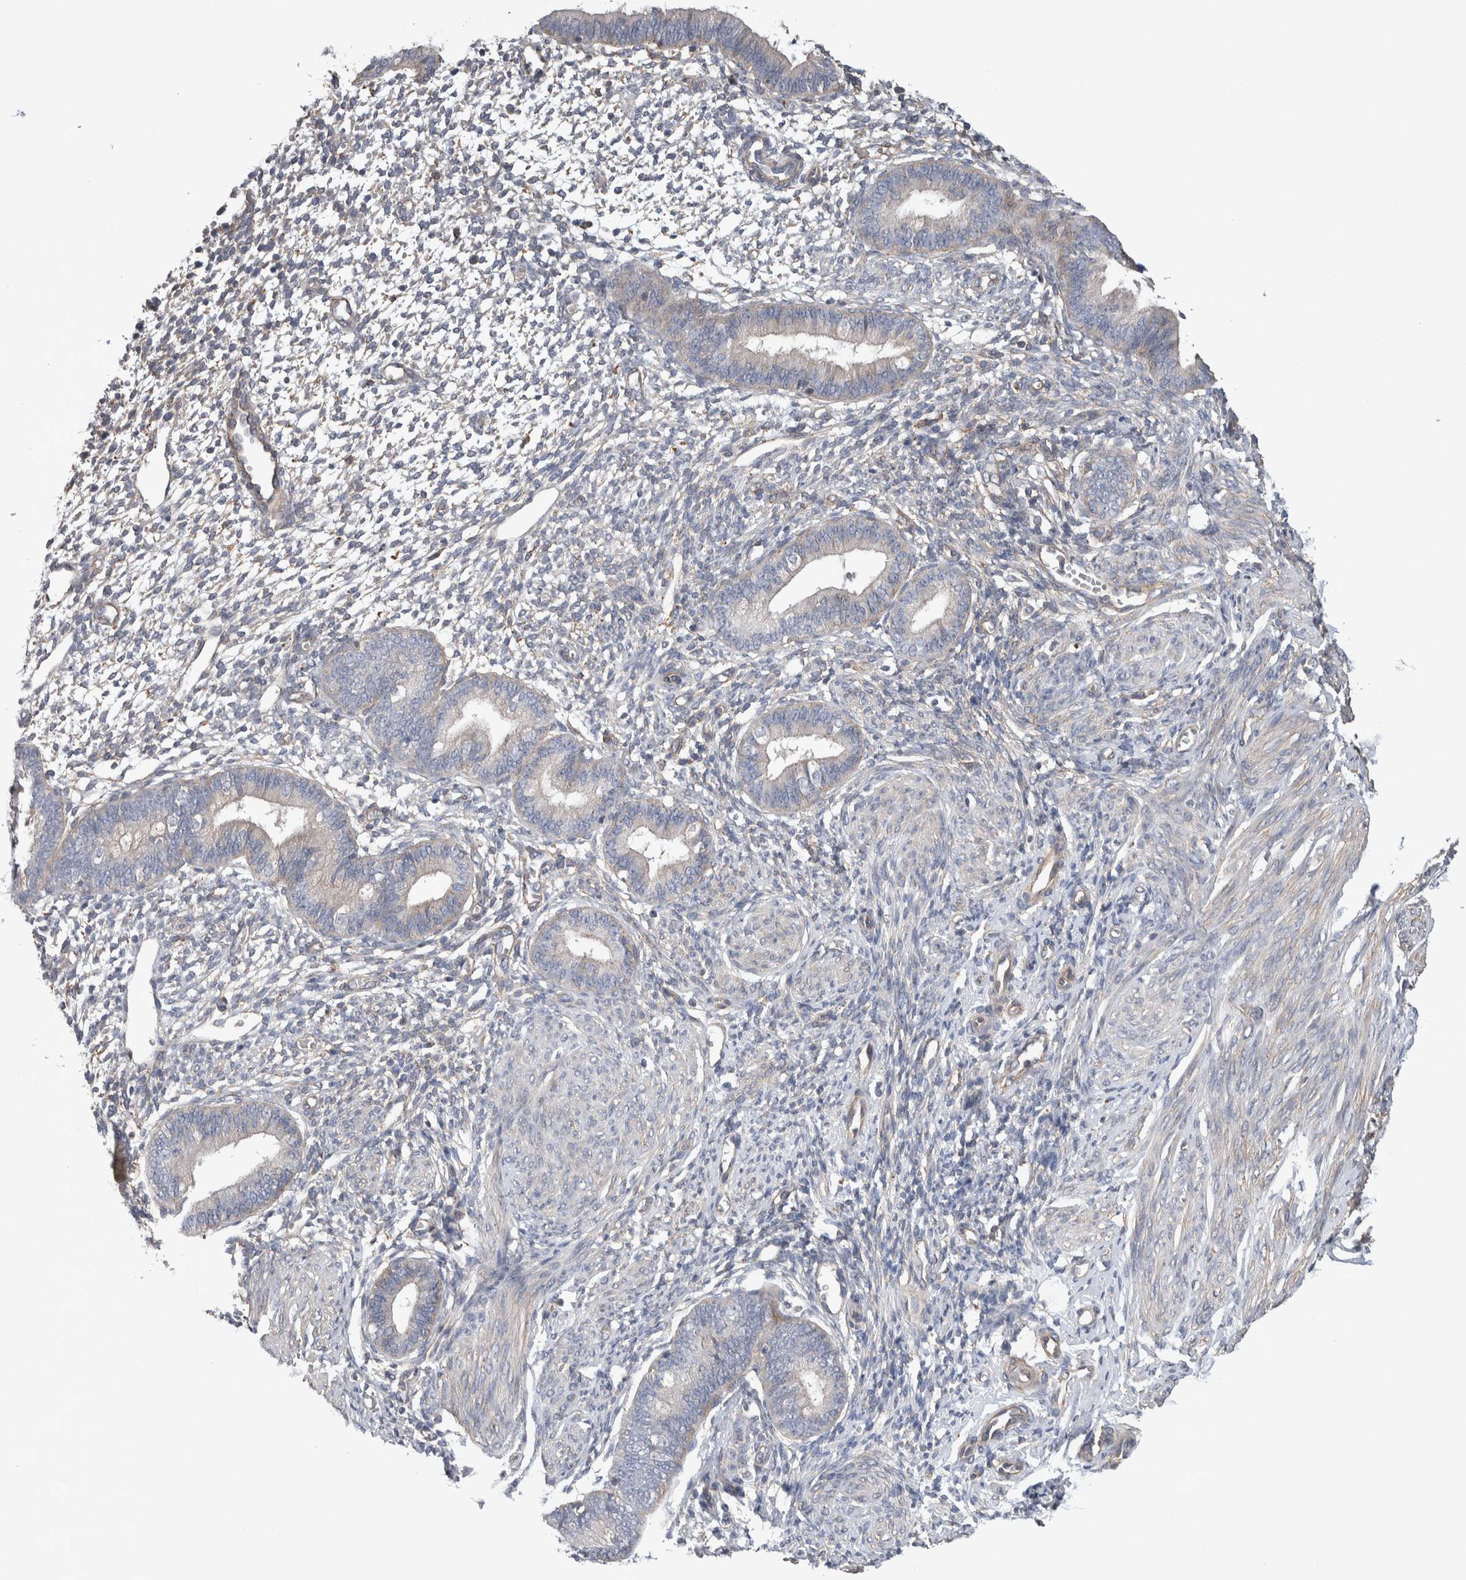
{"staining": {"intensity": "negative", "quantity": "none", "location": "none"}, "tissue": "endometrium", "cell_type": "Cells in endometrial stroma", "image_type": "normal", "snomed": [{"axis": "morphology", "description": "Normal tissue, NOS"}, {"axis": "topography", "description": "Endometrium"}], "caption": "Immunohistochemical staining of normal human endometrium displays no significant expression in cells in endometrial stroma. (Brightfield microscopy of DAB (3,3'-diaminobenzidine) immunohistochemistry at high magnification).", "gene": "GCNA", "patient": {"sex": "female", "age": 46}}